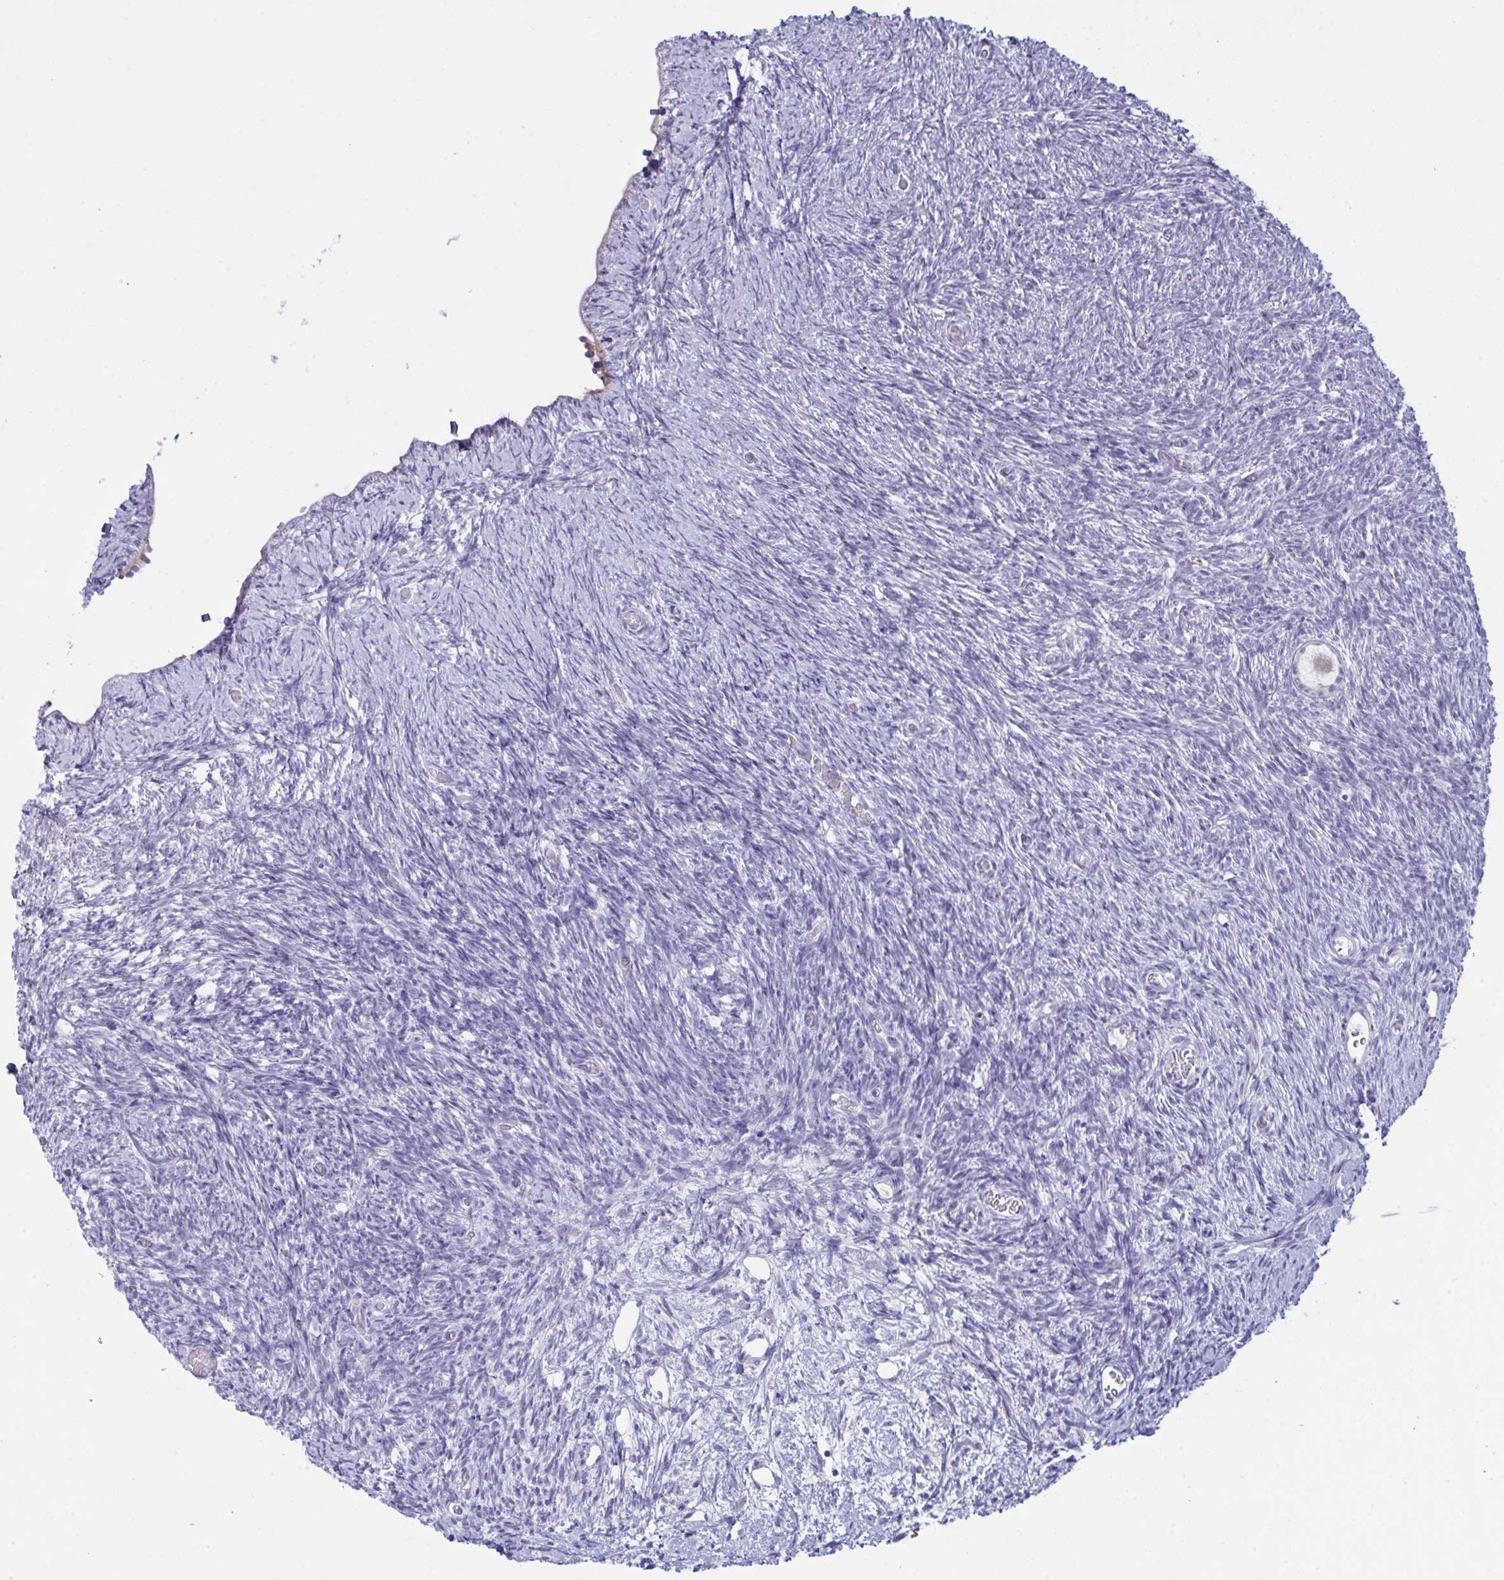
{"staining": {"intensity": "weak", "quantity": "25%-75%", "location": "cytoplasmic/membranous"}, "tissue": "ovary", "cell_type": "Follicle cells", "image_type": "normal", "snomed": [{"axis": "morphology", "description": "Normal tissue, NOS"}, {"axis": "topography", "description": "Ovary"}], "caption": "Ovary stained for a protein (brown) displays weak cytoplasmic/membranous positive positivity in approximately 25%-75% of follicle cells.", "gene": "TENT5D", "patient": {"sex": "female", "age": 39}}